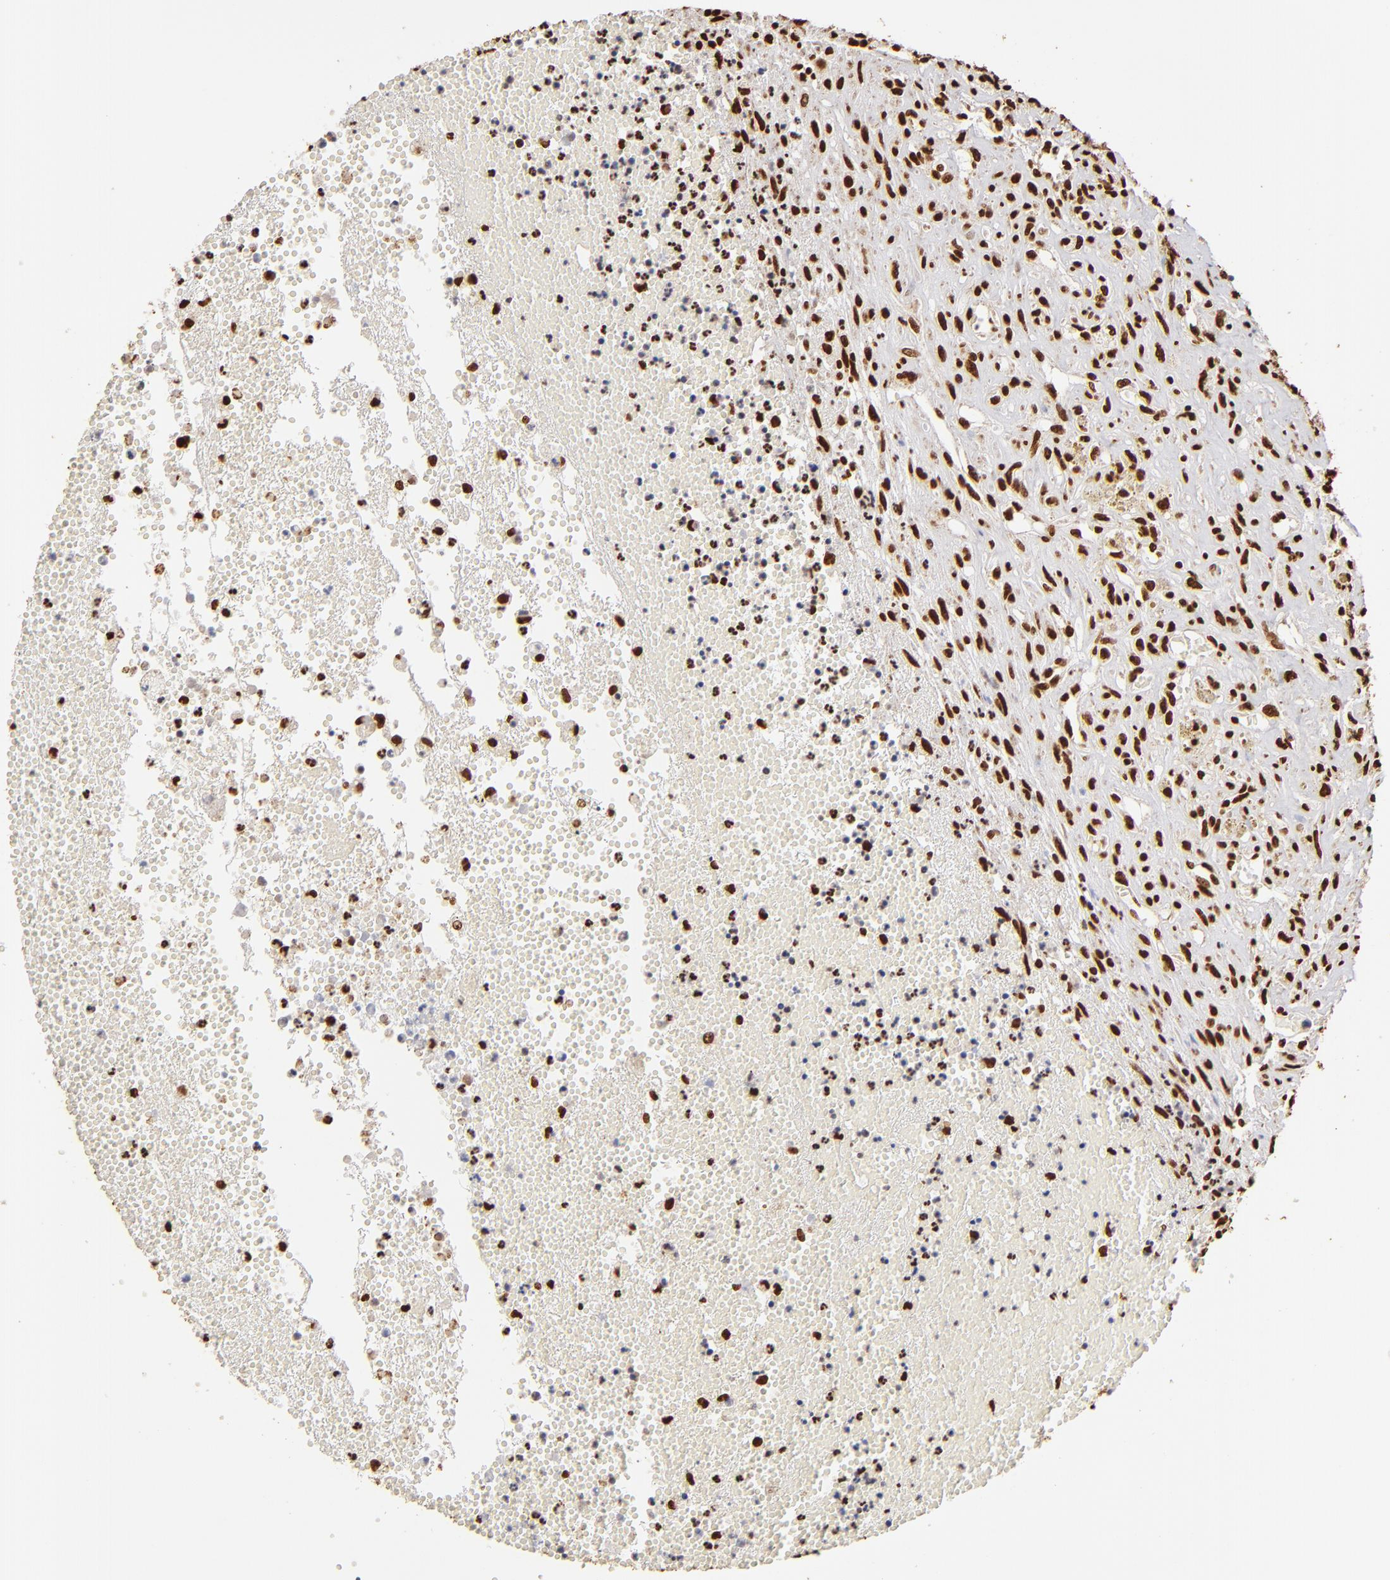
{"staining": {"intensity": "strong", "quantity": ">75%", "location": "nuclear"}, "tissue": "glioma", "cell_type": "Tumor cells", "image_type": "cancer", "snomed": [{"axis": "morphology", "description": "Glioma, malignant, High grade"}, {"axis": "topography", "description": "Brain"}], "caption": "This image shows IHC staining of malignant glioma (high-grade), with high strong nuclear positivity in approximately >75% of tumor cells.", "gene": "ILF3", "patient": {"sex": "male", "age": 66}}